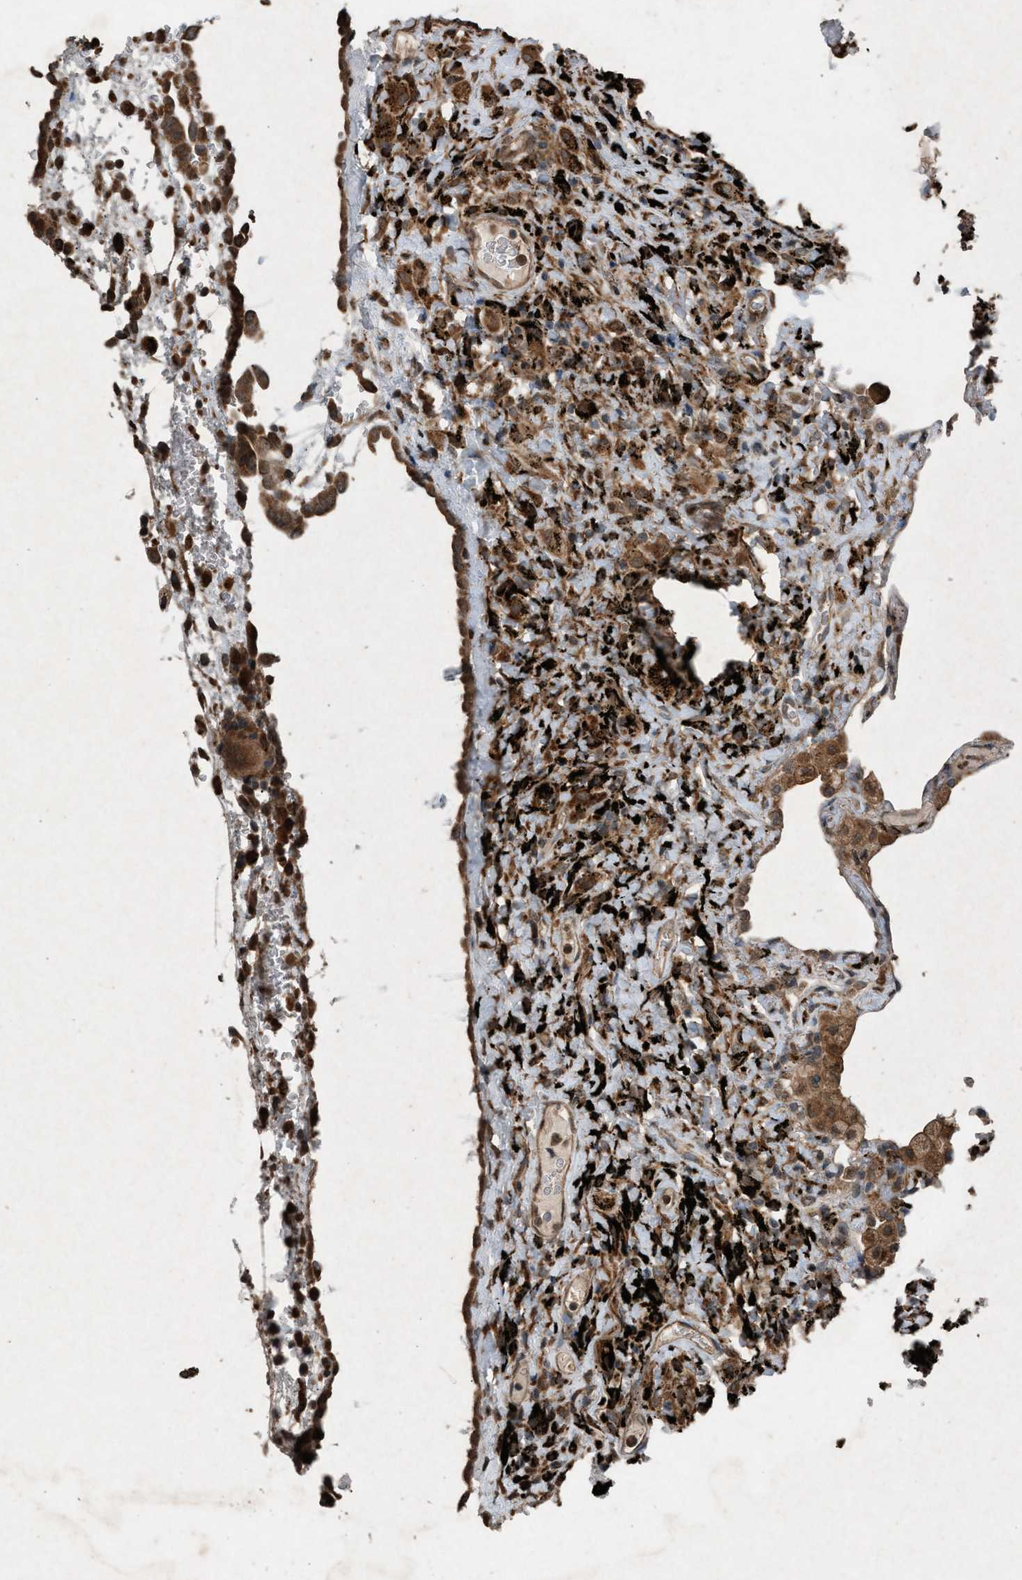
{"staining": {"intensity": "moderate", "quantity": "<25%", "location": "cytoplasmic/membranous"}, "tissue": "lung", "cell_type": "Alveolar cells", "image_type": "normal", "snomed": [{"axis": "morphology", "description": "Normal tissue, NOS"}, {"axis": "topography", "description": "Lung"}], "caption": "A photomicrograph of human lung stained for a protein demonstrates moderate cytoplasmic/membranous brown staining in alveolar cells.", "gene": "CALR", "patient": {"sex": "male", "age": 59}}